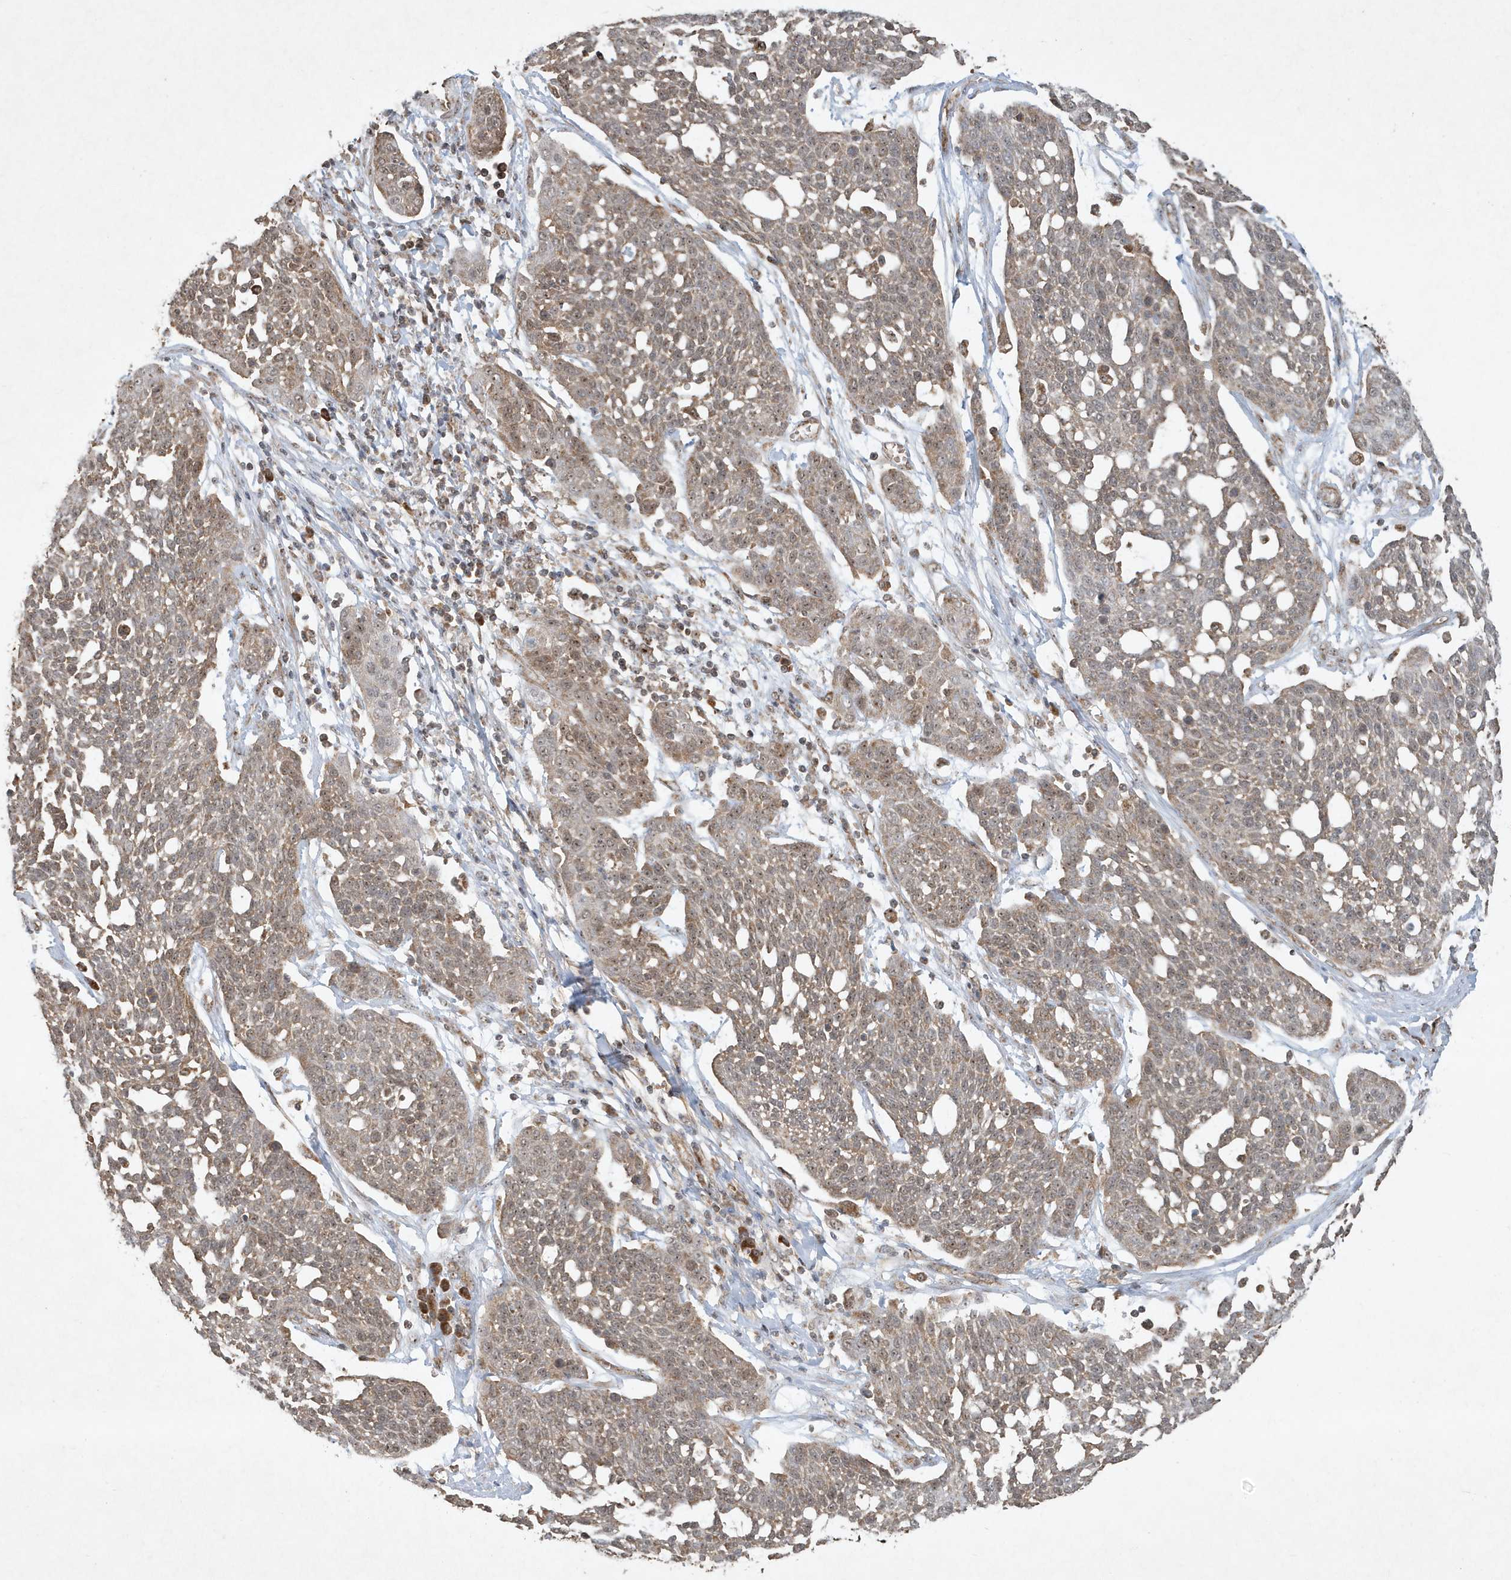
{"staining": {"intensity": "moderate", "quantity": ">75%", "location": "cytoplasmic/membranous,nuclear"}, "tissue": "cervical cancer", "cell_type": "Tumor cells", "image_type": "cancer", "snomed": [{"axis": "morphology", "description": "Squamous cell carcinoma, NOS"}, {"axis": "topography", "description": "Cervix"}], "caption": "High-power microscopy captured an immunohistochemistry (IHC) image of cervical squamous cell carcinoma, revealing moderate cytoplasmic/membranous and nuclear staining in approximately >75% of tumor cells.", "gene": "ABCB9", "patient": {"sex": "female", "age": 34}}